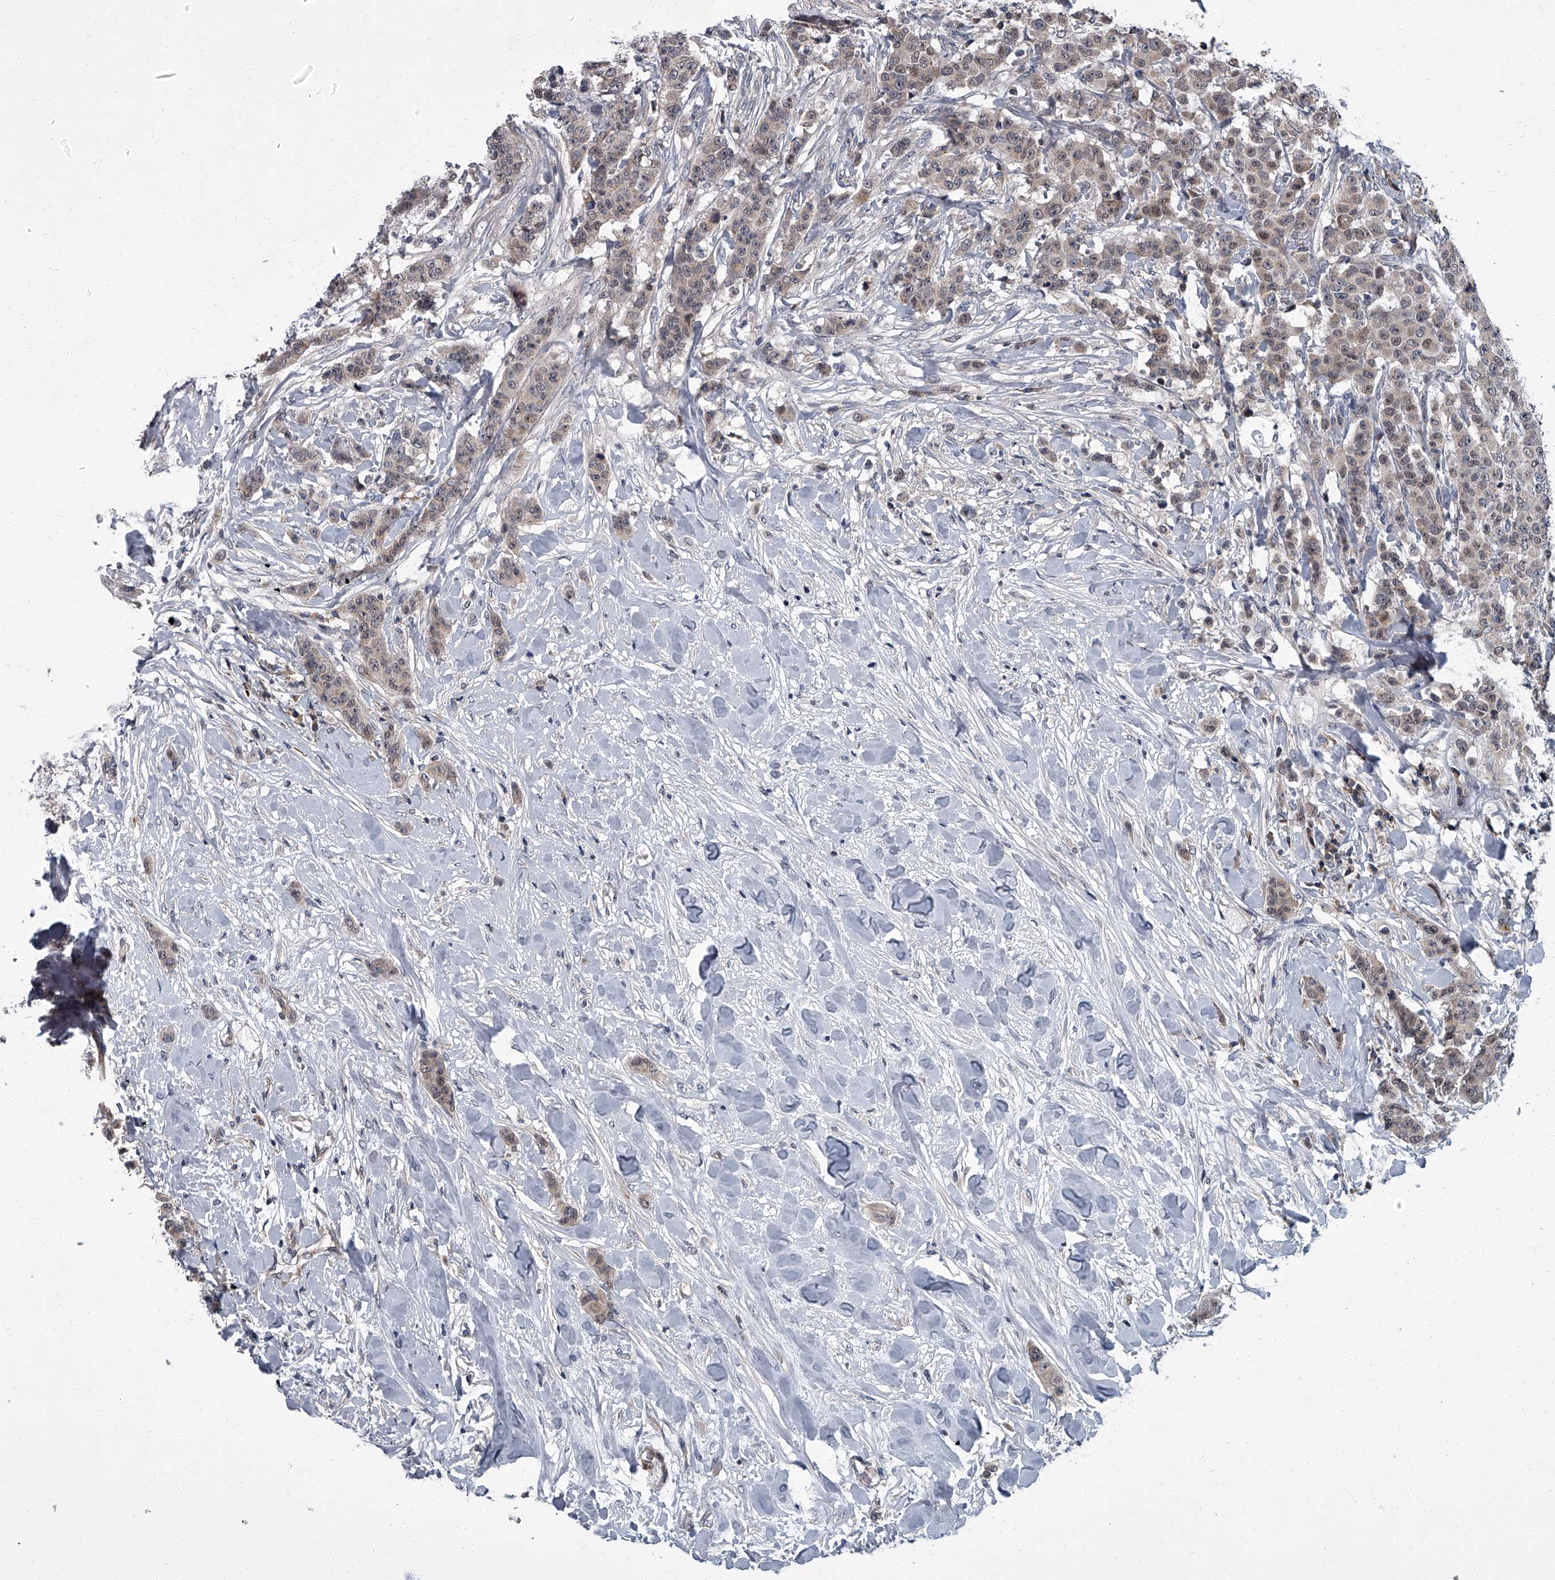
{"staining": {"intensity": "weak", "quantity": "25%-75%", "location": "cytoplasmic/membranous,nuclear"}, "tissue": "breast cancer", "cell_type": "Tumor cells", "image_type": "cancer", "snomed": [{"axis": "morphology", "description": "Duct carcinoma"}, {"axis": "topography", "description": "Breast"}], "caption": "DAB immunohistochemical staining of human breast cancer demonstrates weak cytoplasmic/membranous and nuclear protein staining in about 25%-75% of tumor cells.", "gene": "ZNF274", "patient": {"sex": "female", "age": 40}}